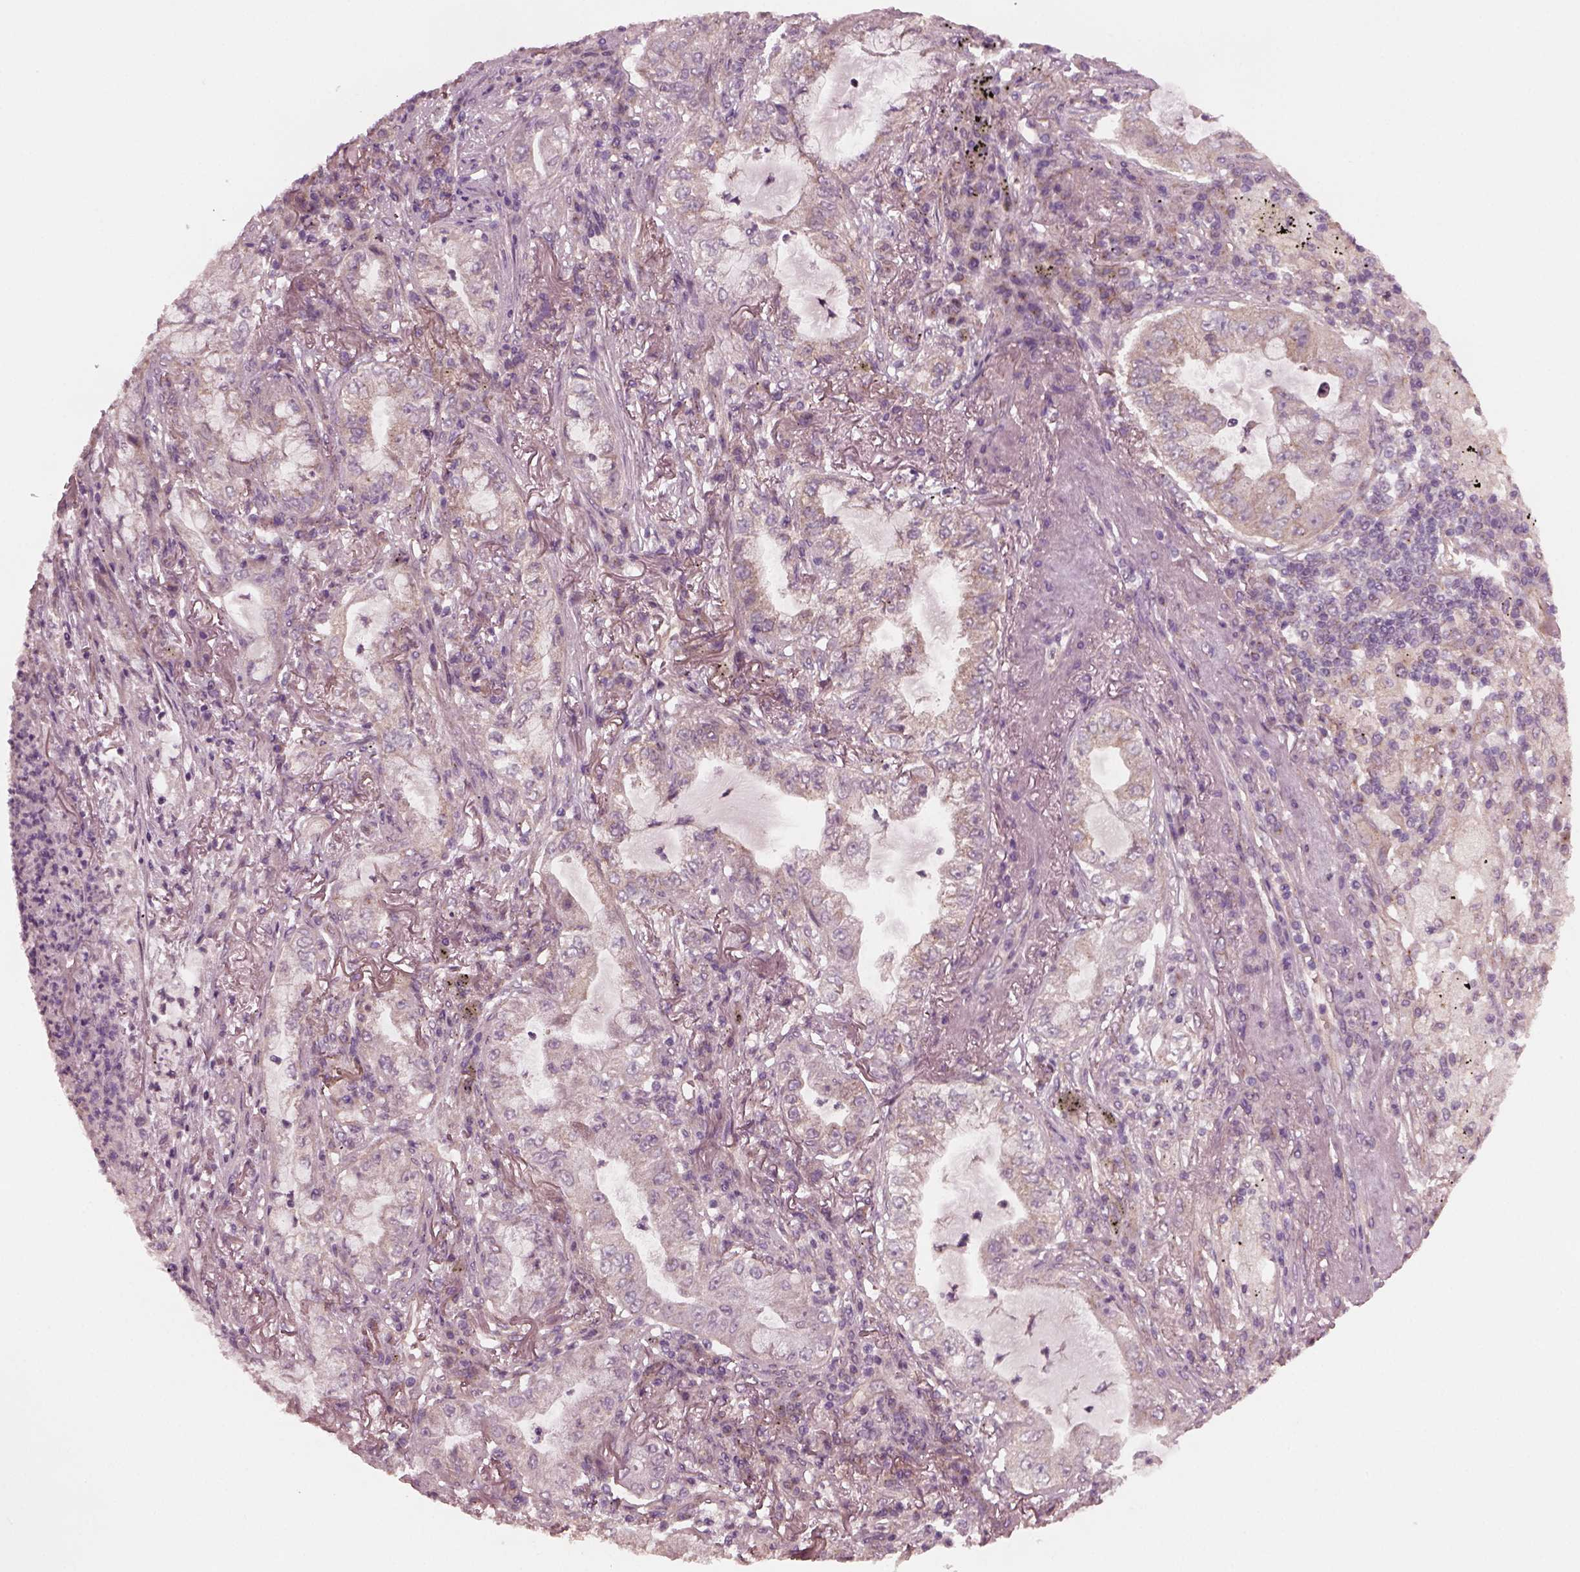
{"staining": {"intensity": "weak", "quantity": ">75%", "location": "cytoplasmic/membranous"}, "tissue": "lung cancer", "cell_type": "Tumor cells", "image_type": "cancer", "snomed": [{"axis": "morphology", "description": "Adenocarcinoma, NOS"}, {"axis": "topography", "description": "Lung"}], "caption": "Human lung cancer (adenocarcinoma) stained with a brown dye reveals weak cytoplasmic/membranous positive positivity in approximately >75% of tumor cells.", "gene": "TUBG1", "patient": {"sex": "female", "age": 73}}